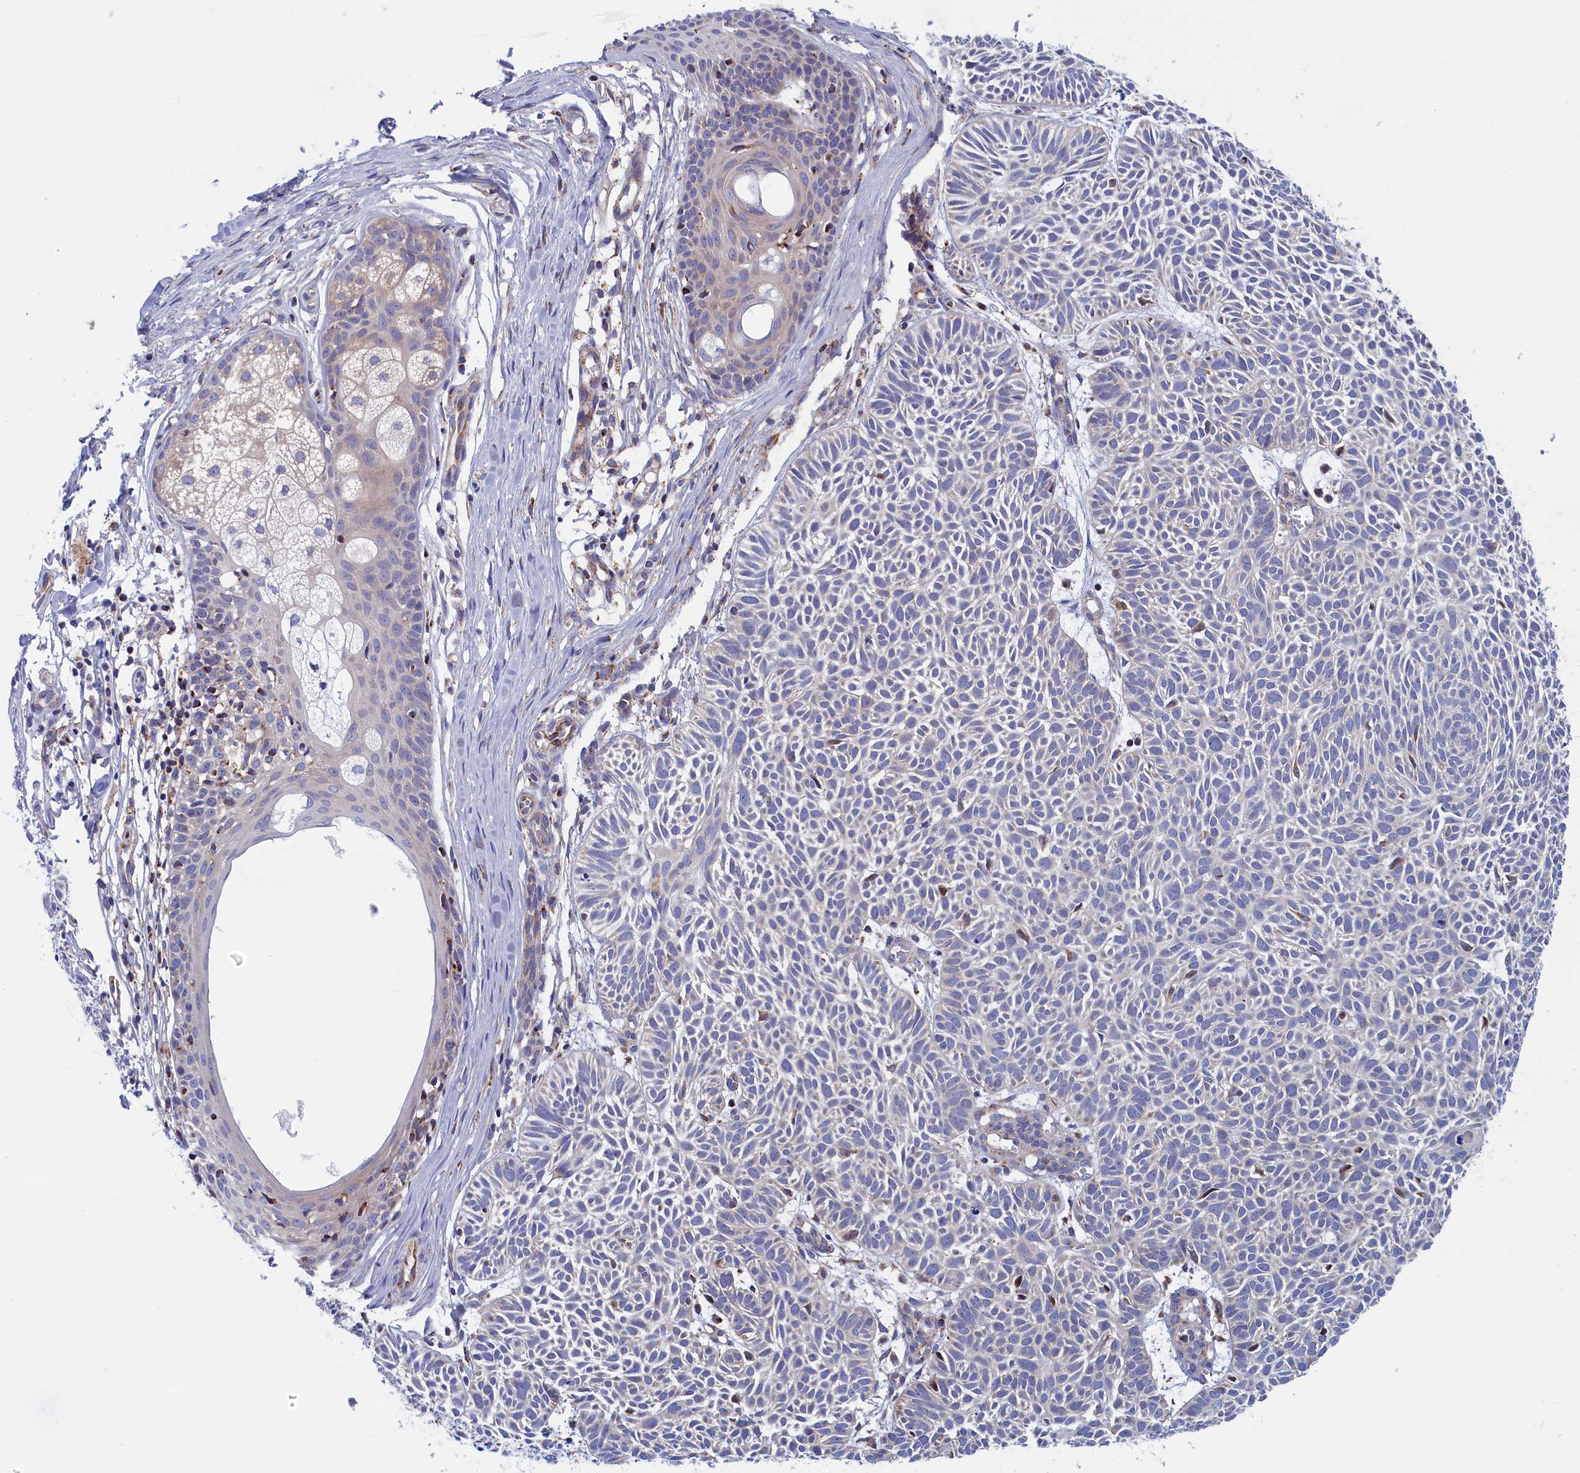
{"staining": {"intensity": "negative", "quantity": "none", "location": "none"}, "tissue": "skin cancer", "cell_type": "Tumor cells", "image_type": "cancer", "snomed": [{"axis": "morphology", "description": "Basal cell carcinoma"}, {"axis": "topography", "description": "Skin"}], "caption": "An immunohistochemistry (IHC) photomicrograph of basal cell carcinoma (skin) is shown. There is no staining in tumor cells of basal cell carcinoma (skin).", "gene": "WDR83", "patient": {"sex": "male", "age": 69}}